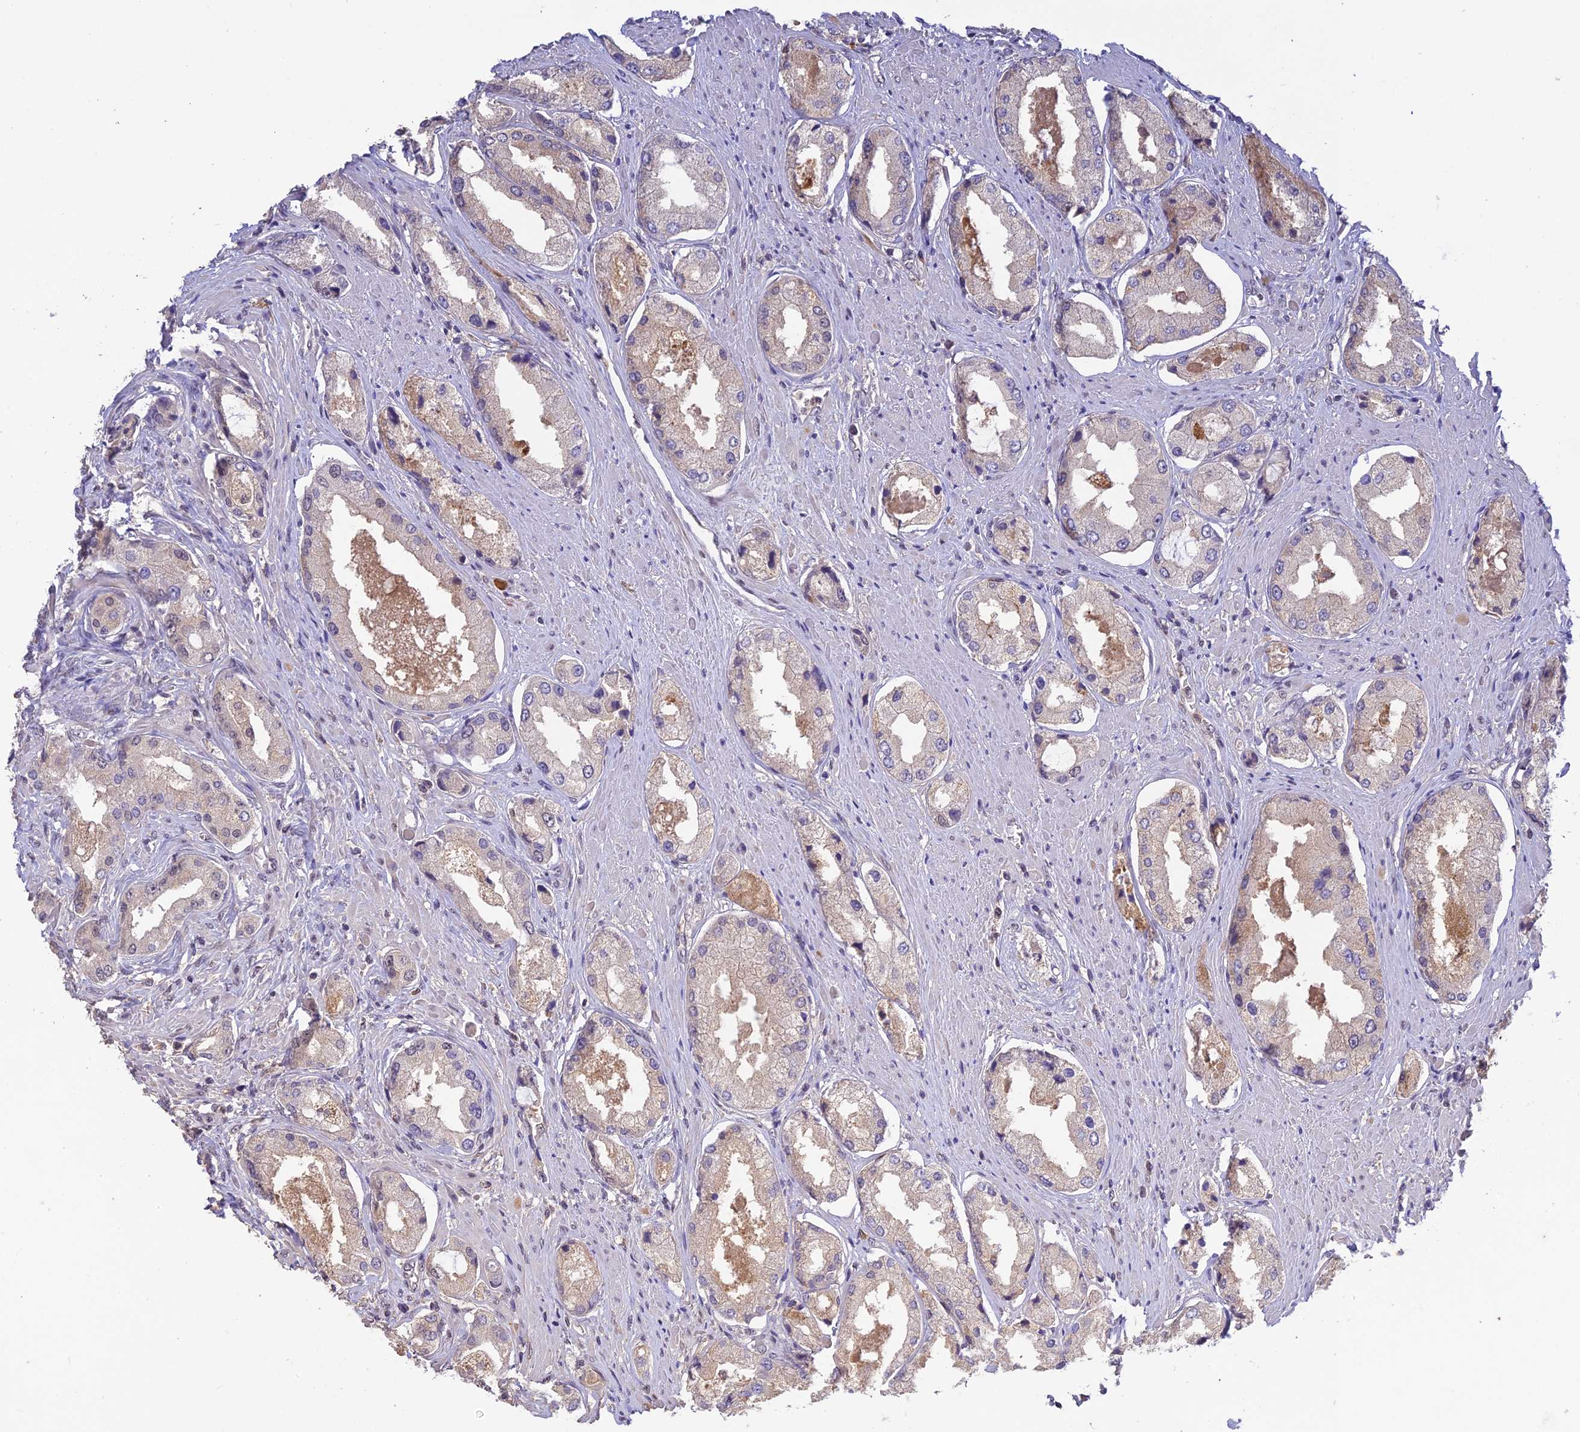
{"staining": {"intensity": "negative", "quantity": "none", "location": "none"}, "tissue": "prostate cancer", "cell_type": "Tumor cells", "image_type": "cancer", "snomed": [{"axis": "morphology", "description": "Adenocarcinoma, Low grade"}, {"axis": "topography", "description": "Prostate"}], "caption": "DAB (3,3'-diaminobenzidine) immunohistochemical staining of human prostate low-grade adenocarcinoma exhibits no significant positivity in tumor cells.", "gene": "ZNF436", "patient": {"sex": "male", "age": 68}}